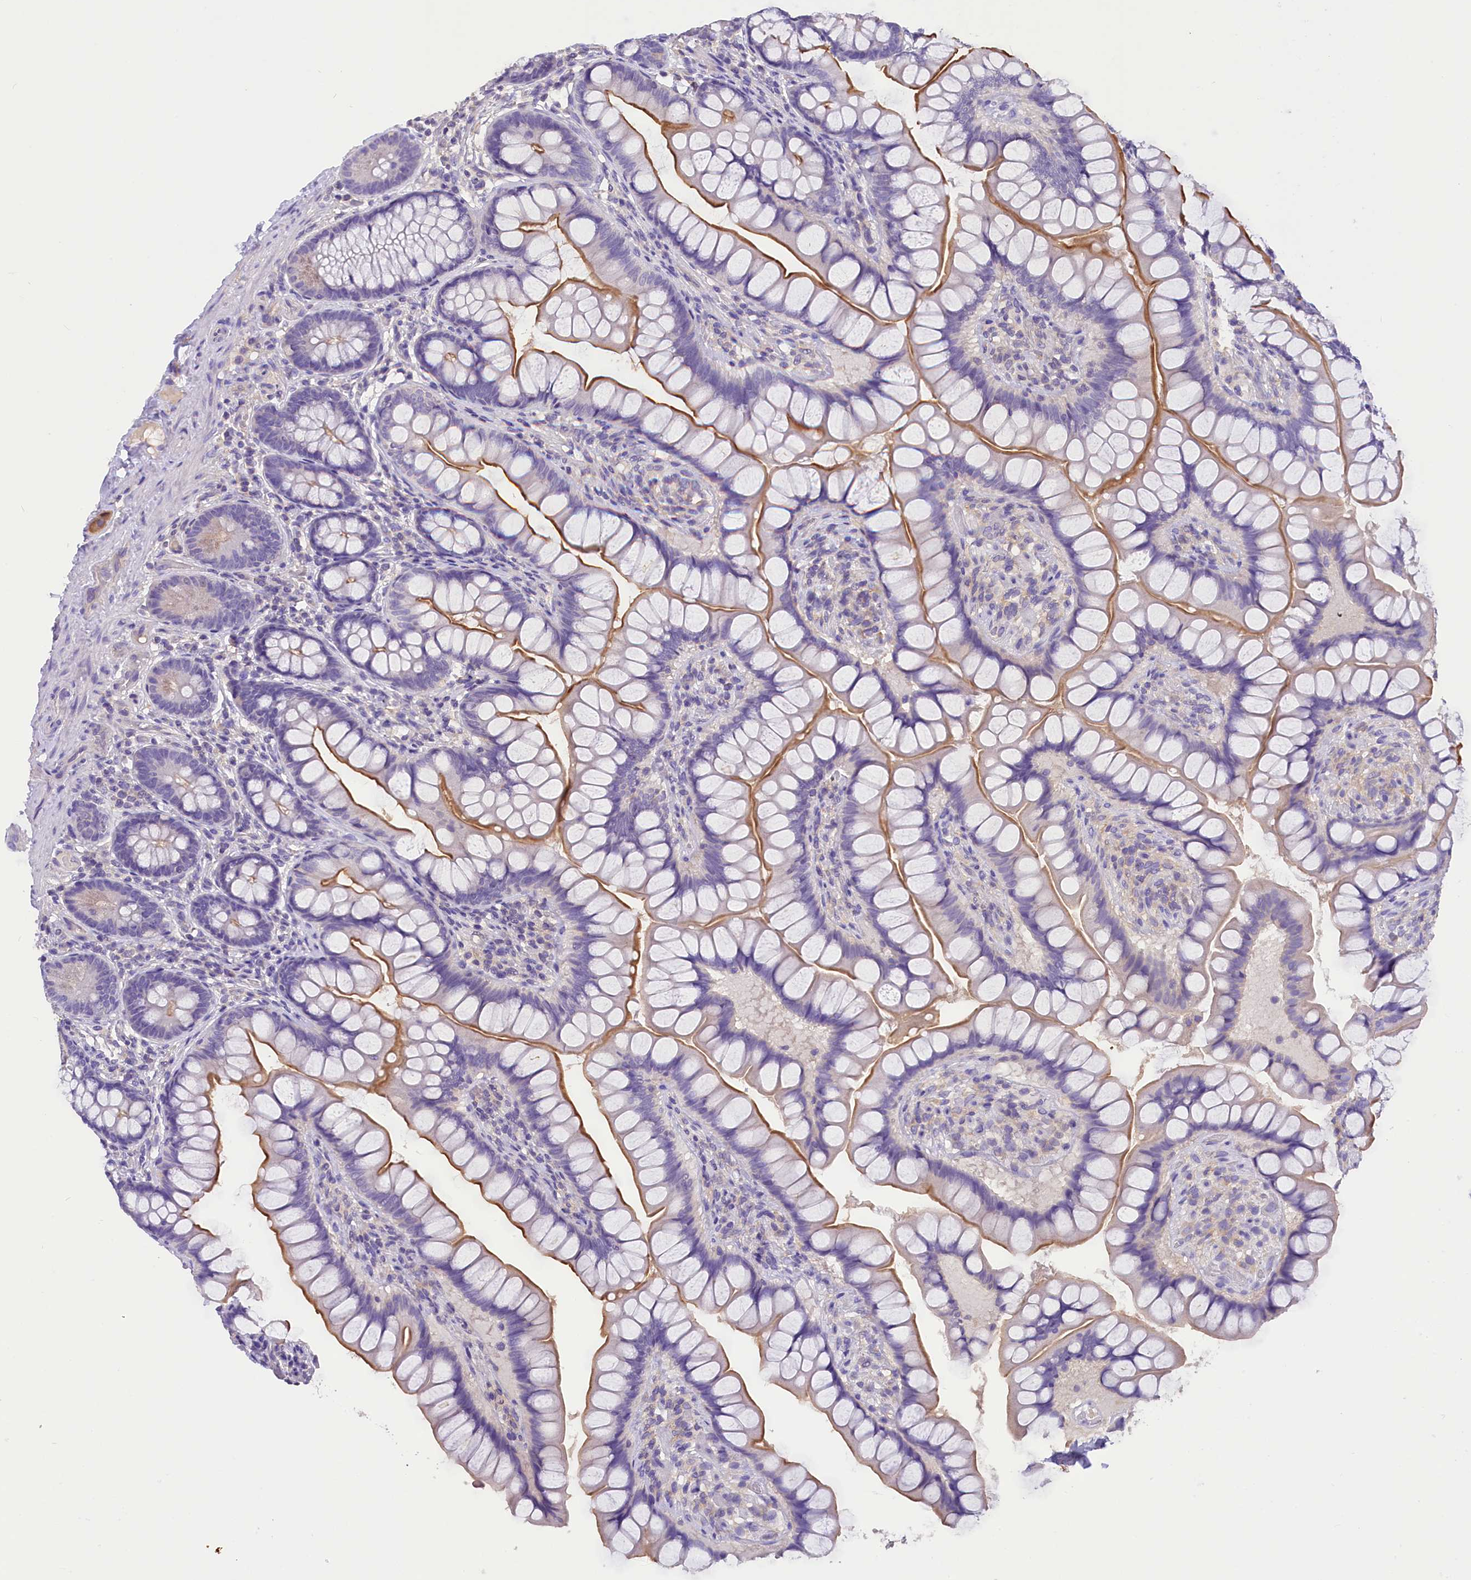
{"staining": {"intensity": "moderate", "quantity": "25%-75%", "location": "cytoplasmic/membranous"}, "tissue": "small intestine", "cell_type": "Glandular cells", "image_type": "normal", "snomed": [{"axis": "morphology", "description": "Normal tissue, NOS"}, {"axis": "topography", "description": "Small intestine"}], "caption": "Glandular cells display moderate cytoplasmic/membranous staining in about 25%-75% of cells in unremarkable small intestine. The staining is performed using DAB brown chromogen to label protein expression. The nuclei are counter-stained blue using hematoxylin.", "gene": "AP3B2", "patient": {"sex": "male", "age": 70}}